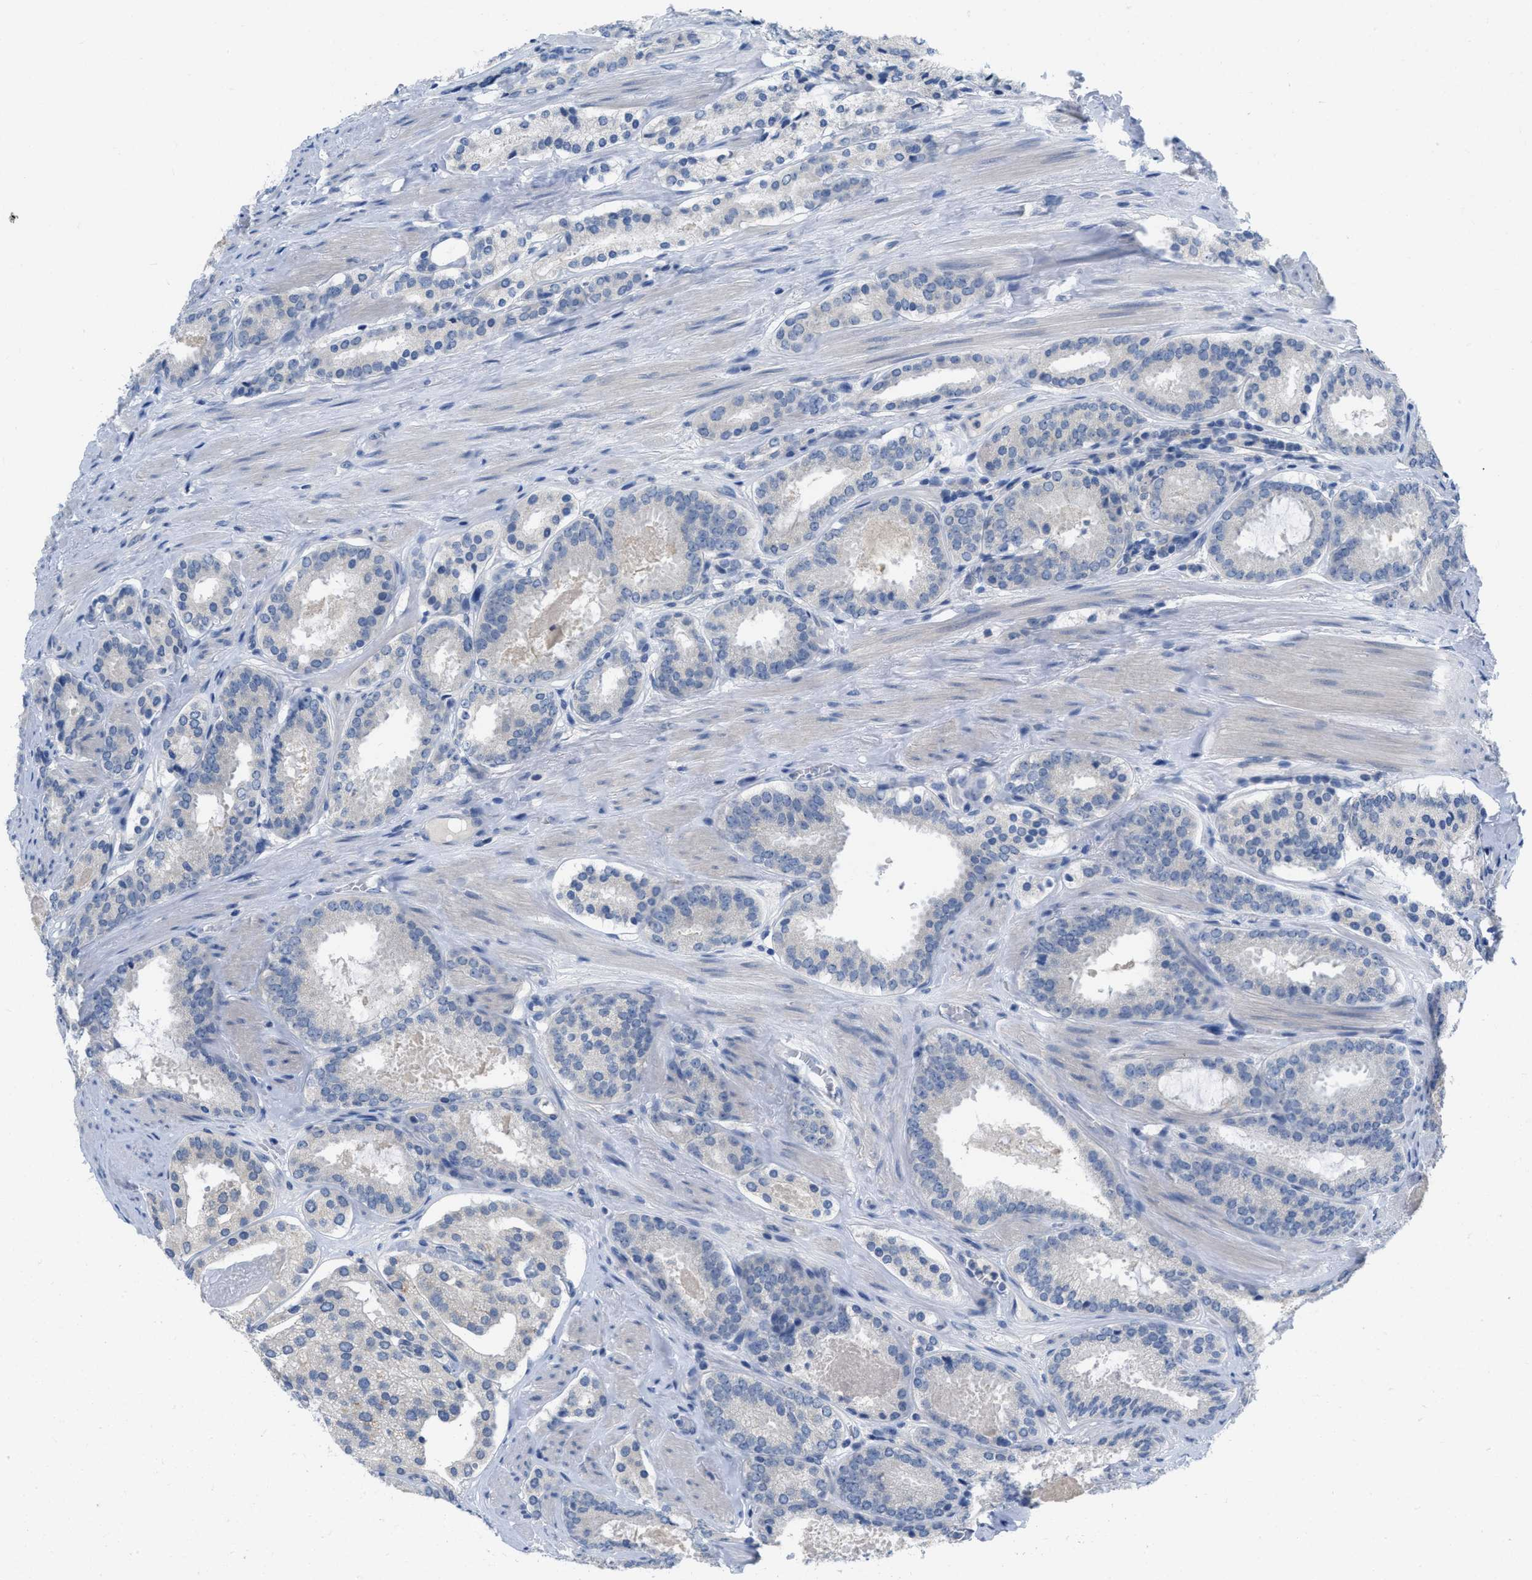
{"staining": {"intensity": "negative", "quantity": "none", "location": "none"}, "tissue": "prostate cancer", "cell_type": "Tumor cells", "image_type": "cancer", "snomed": [{"axis": "morphology", "description": "Adenocarcinoma, Low grade"}, {"axis": "topography", "description": "Prostate"}], "caption": "This is an immunohistochemistry (IHC) photomicrograph of prostate cancer. There is no expression in tumor cells.", "gene": "PYY", "patient": {"sex": "male", "age": 69}}